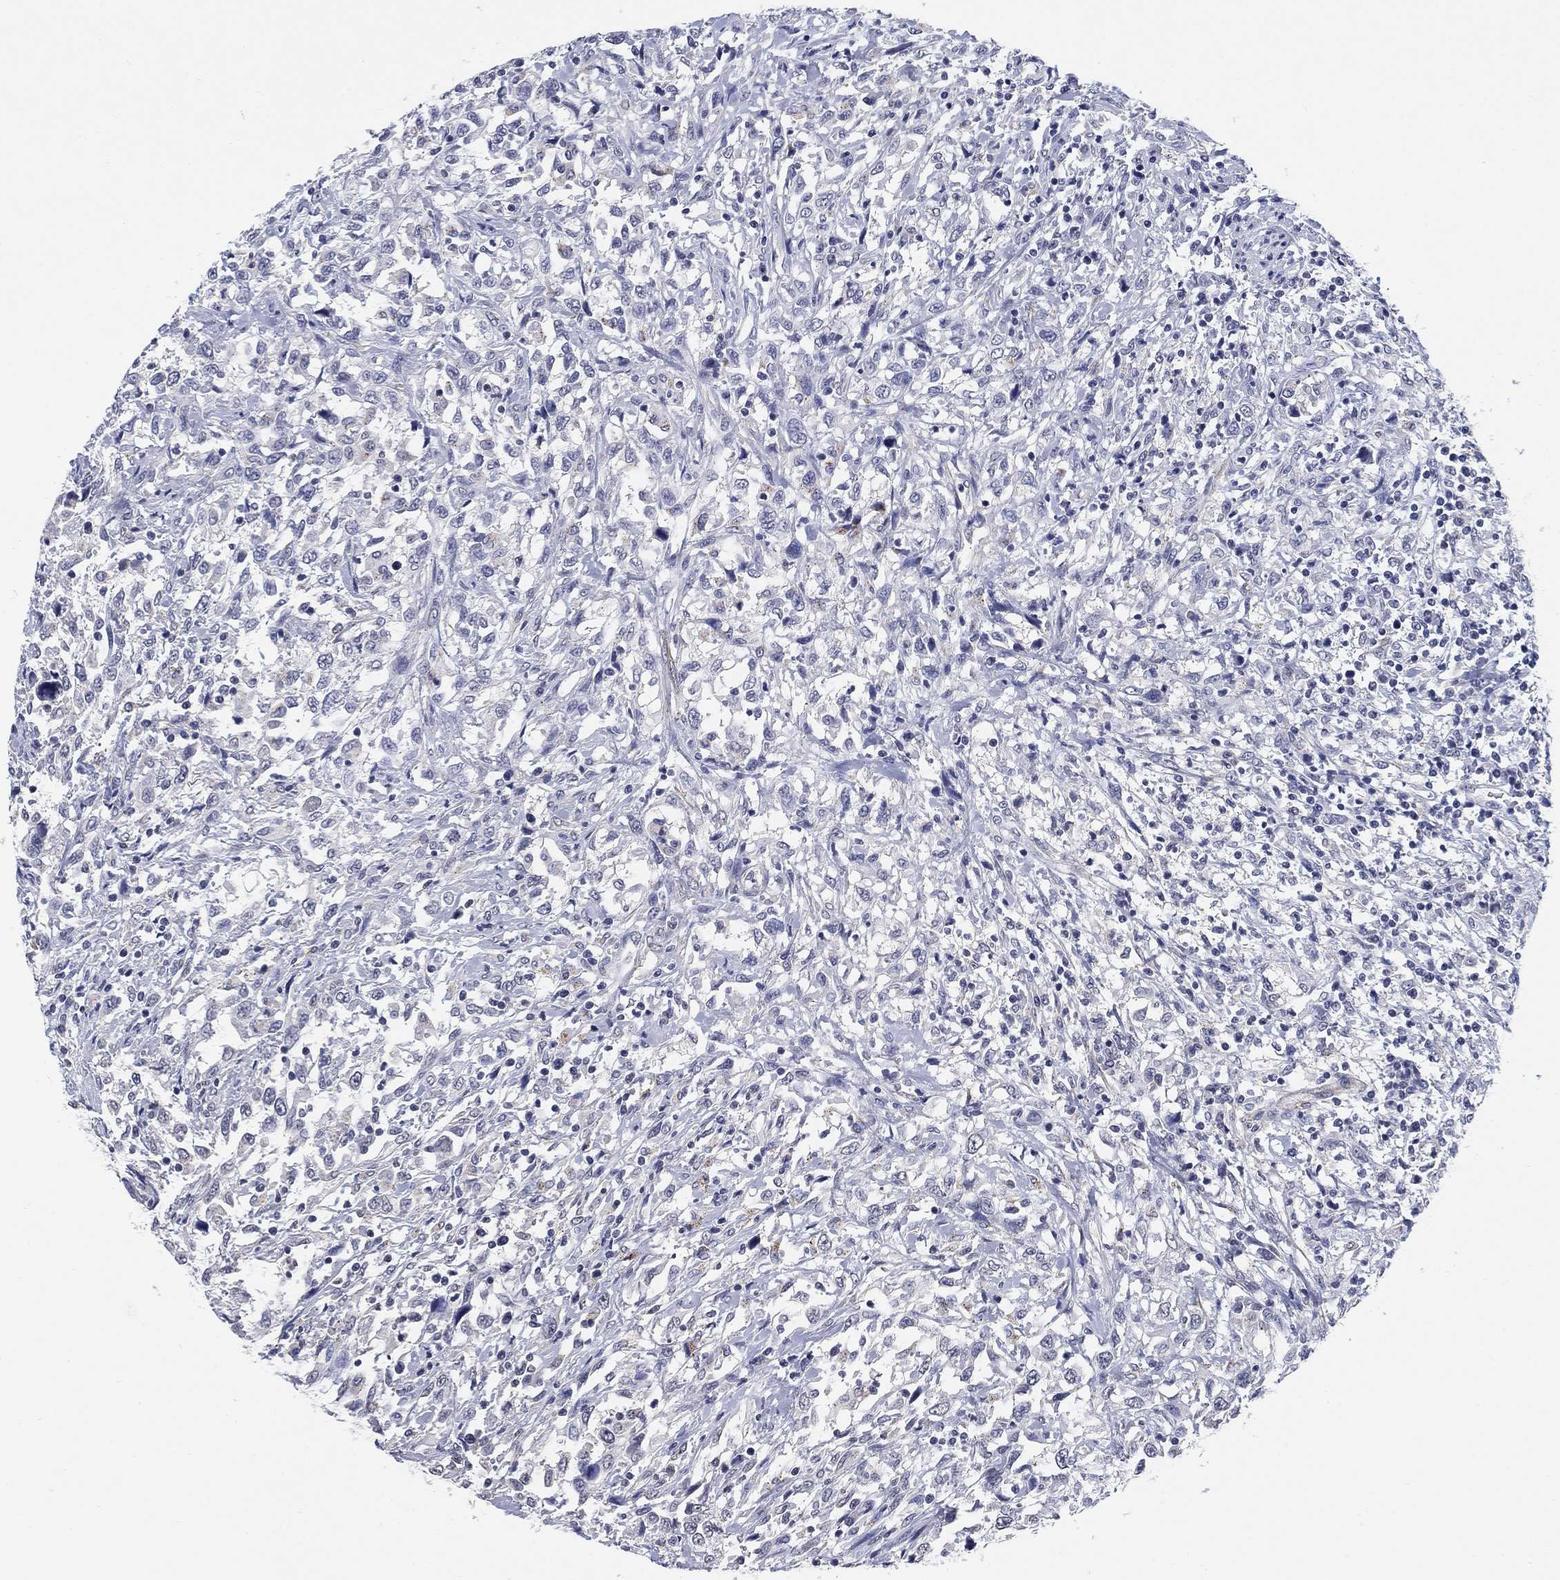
{"staining": {"intensity": "negative", "quantity": "none", "location": "none"}, "tissue": "urothelial cancer", "cell_type": "Tumor cells", "image_type": "cancer", "snomed": [{"axis": "morphology", "description": "Urothelial carcinoma, NOS"}, {"axis": "morphology", "description": "Urothelial carcinoma, High grade"}, {"axis": "topography", "description": "Urinary bladder"}], "caption": "IHC photomicrograph of human urothelial cancer stained for a protein (brown), which reveals no expression in tumor cells.", "gene": "OTUB2", "patient": {"sex": "female", "age": 64}}